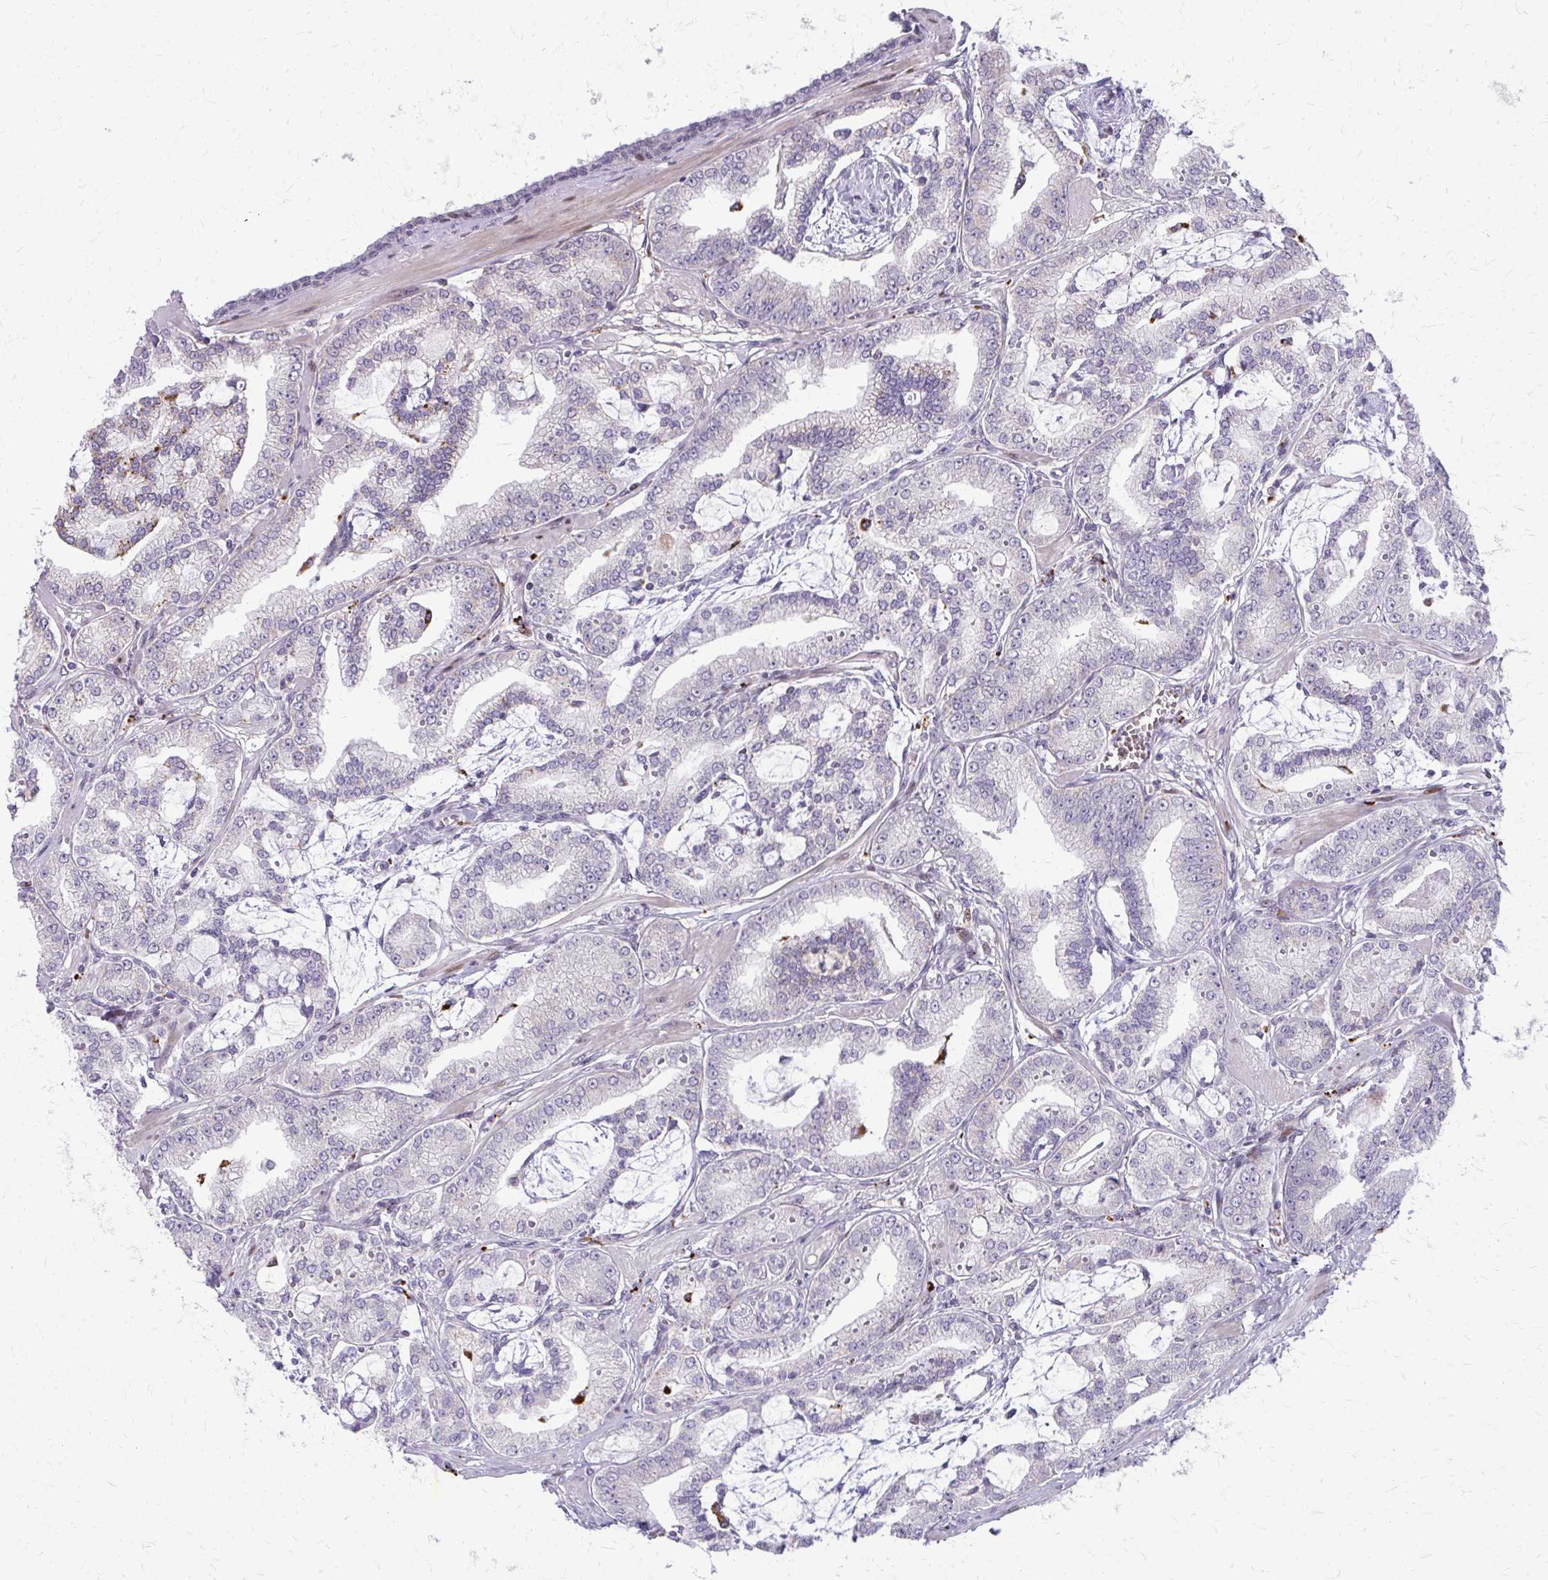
{"staining": {"intensity": "negative", "quantity": "none", "location": "none"}, "tissue": "prostate cancer", "cell_type": "Tumor cells", "image_type": "cancer", "snomed": [{"axis": "morphology", "description": "Adenocarcinoma, High grade"}, {"axis": "topography", "description": "Prostate"}], "caption": "The IHC photomicrograph has no significant staining in tumor cells of adenocarcinoma (high-grade) (prostate) tissue. (Stains: DAB (3,3'-diaminobenzidine) immunohistochemistry (IHC) with hematoxylin counter stain, Microscopy: brightfield microscopy at high magnification).", "gene": "PPDPFL", "patient": {"sex": "male", "age": 71}}